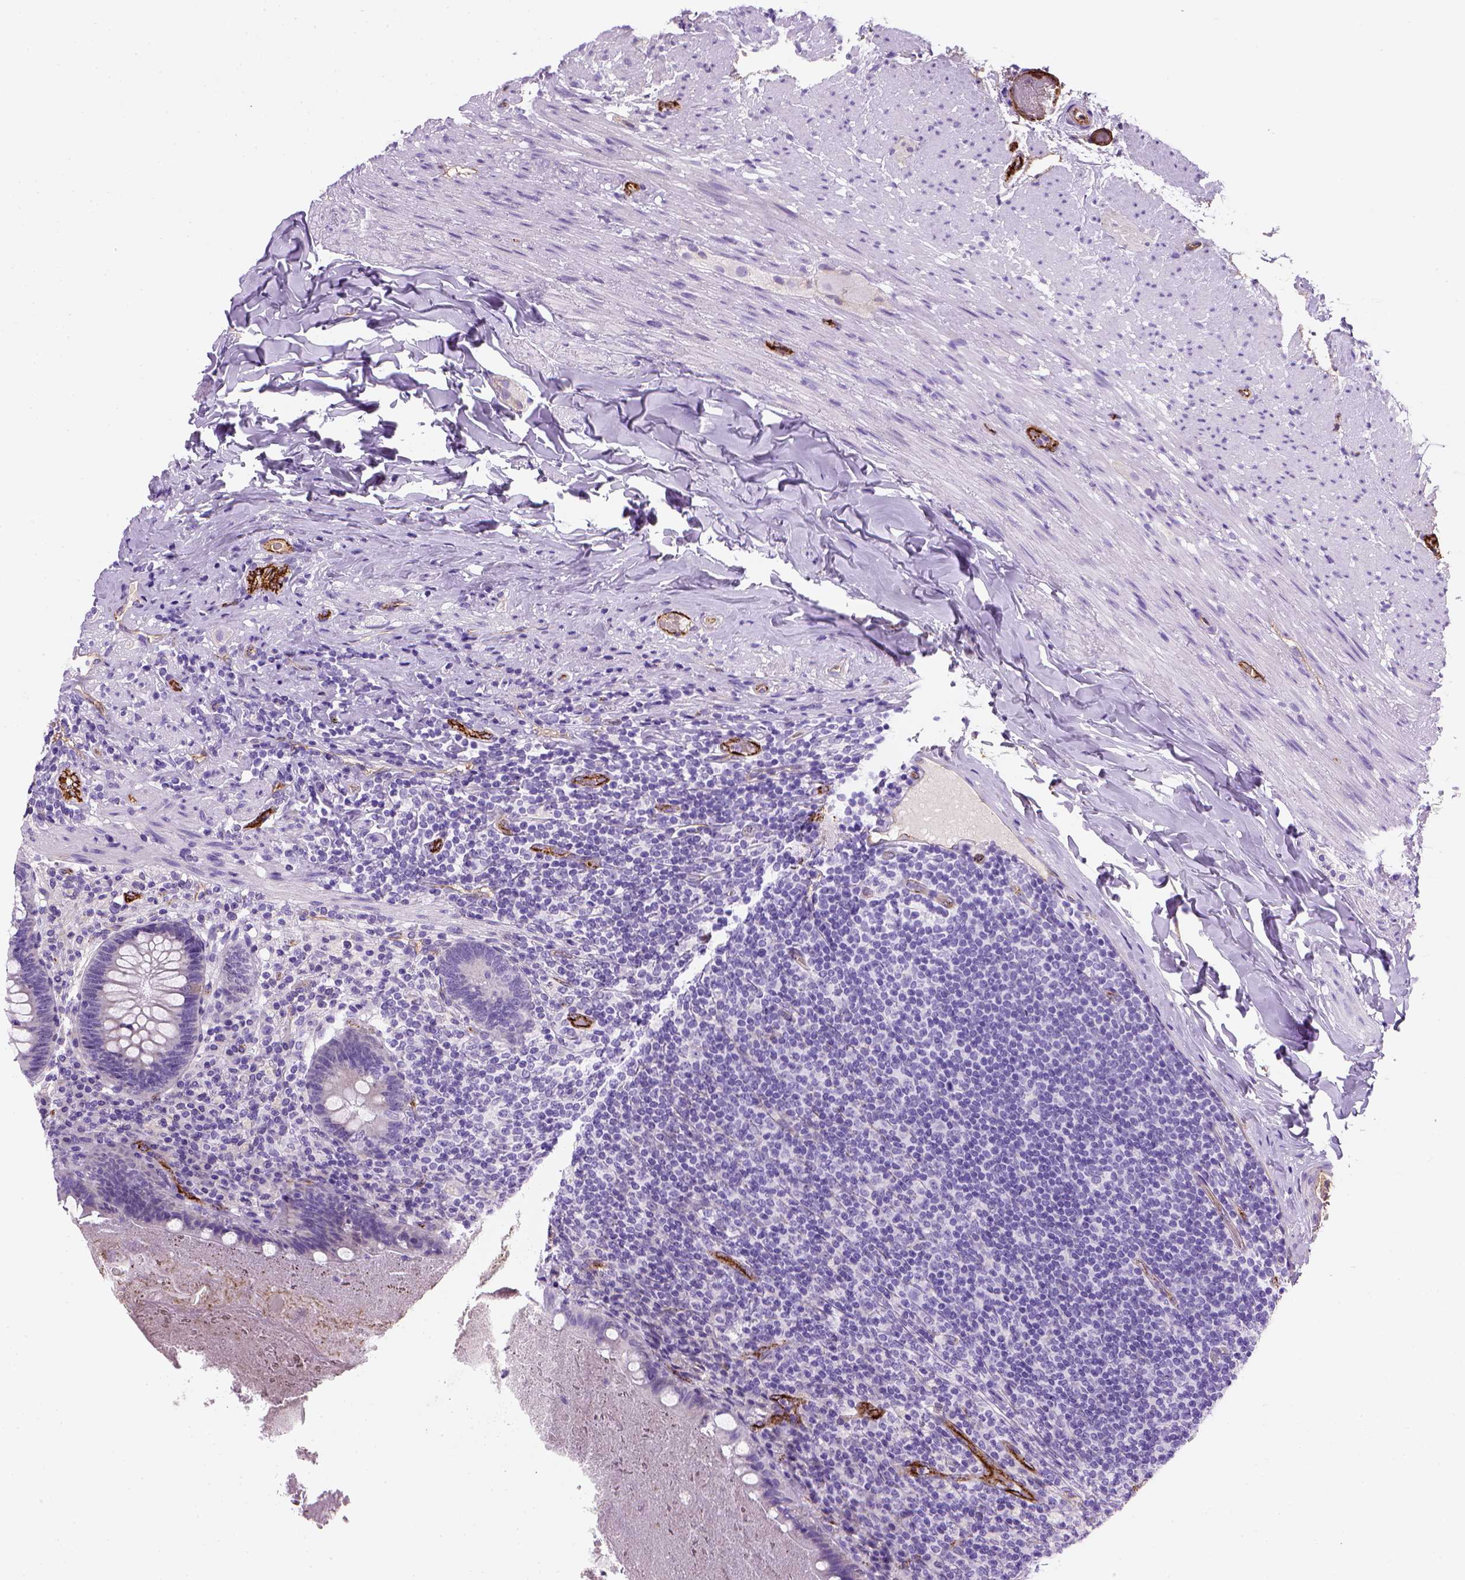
{"staining": {"intensity": "negative", "quantity": "none", "location": "none"}, "tissue": "appendix", "cell_type": "Glandular cells", "image_type": "normal", "snomed": [{"axis": "morphology", "description": "Normal tissue, NOS"}, {"axis": "topography", "description": "Appendix"}], "caption": "IHC histopathology image of benign human appendix stained for a protein (brown), which shows no staining in glandular cells. The staining is performed using DAB brown chromogen with nuclei counter-stained in using hematoxylin.", "gene": "VWF", "patient": {"sex": "male", "age": 47}}